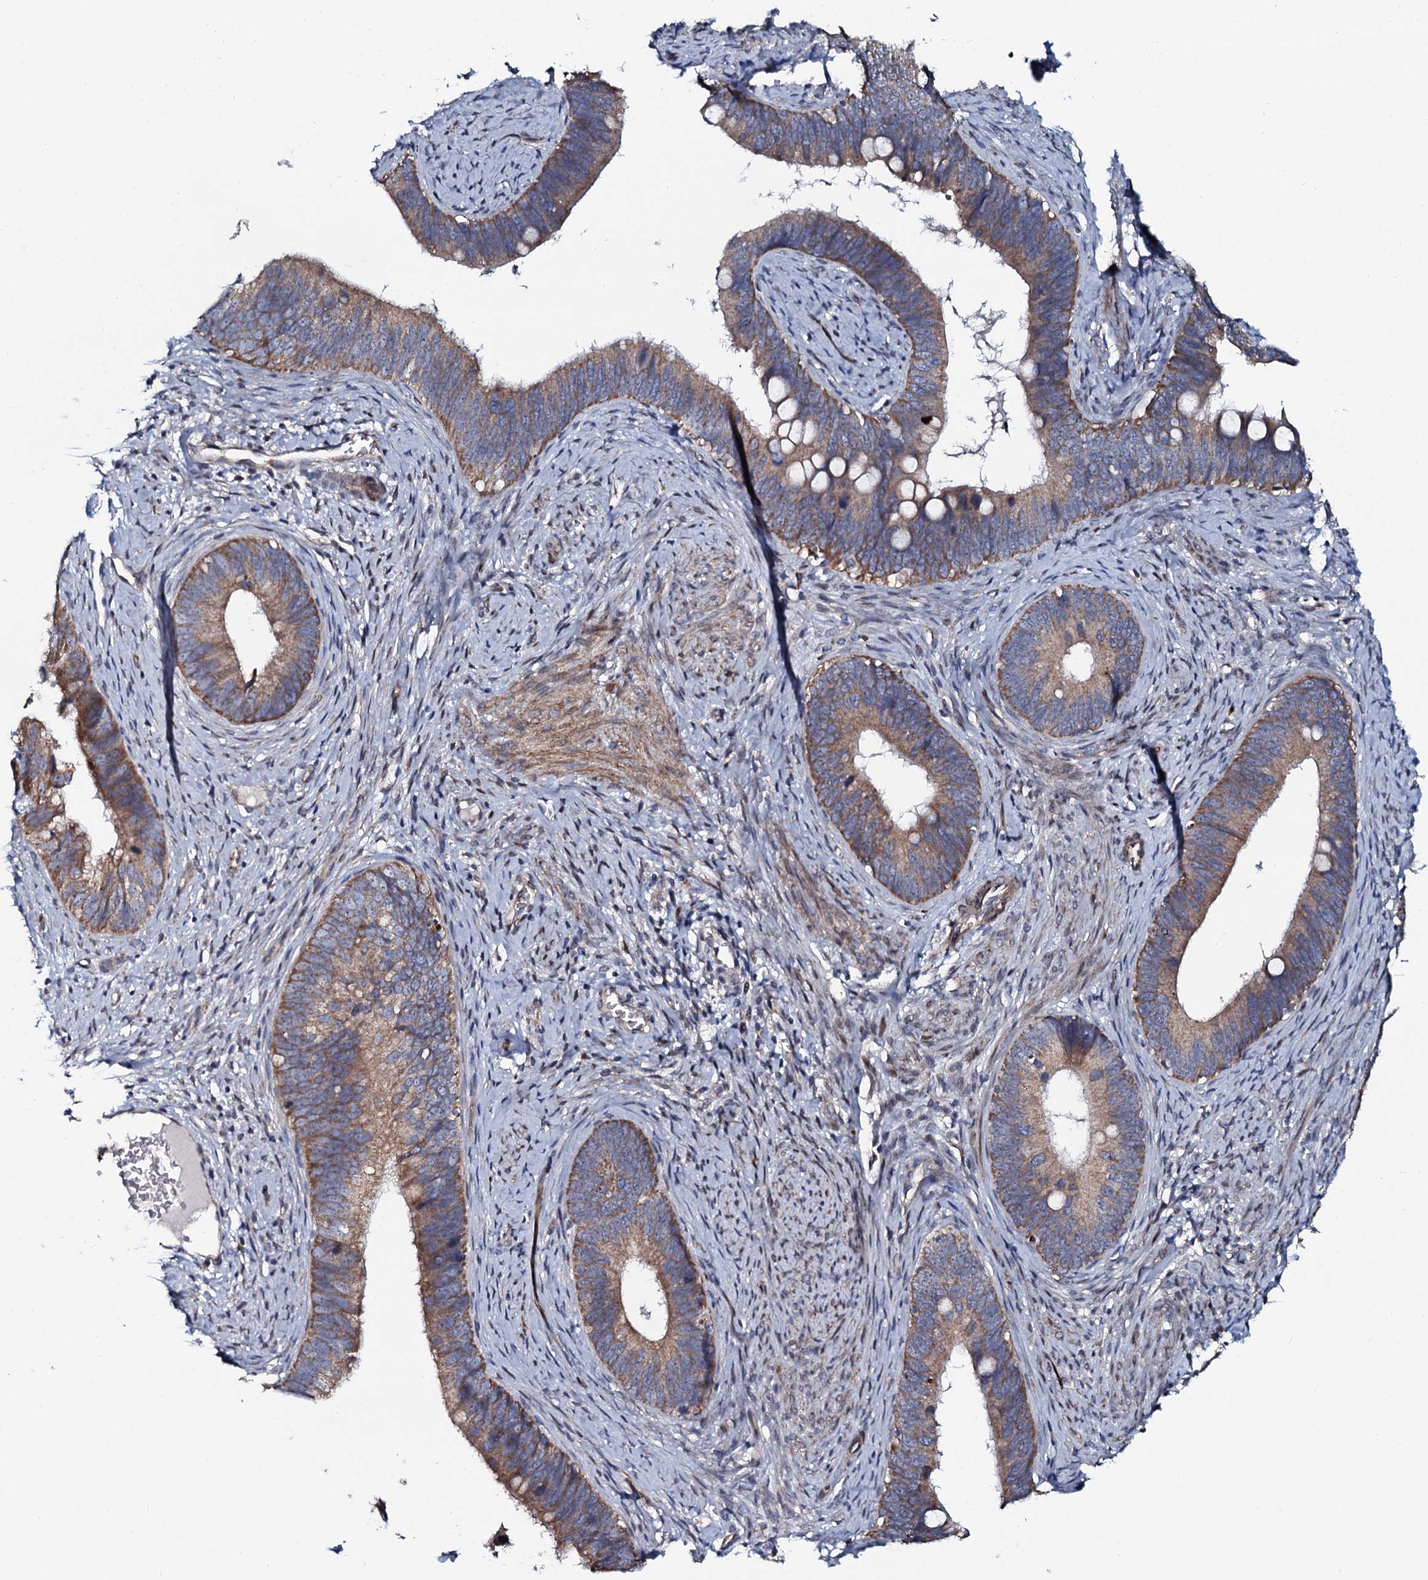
{"staining": {"intensity": "moderate", "quantity": ">75%", "location": "cytoplasmic/membranous"}, "tissue": "cervical cancer", "cell_type": "Tumor cells", "image_type": "cancer", "snomed": [{"axis": "morphology", "description": "Adenocarcinoma, NOS"}, {"axis": "topography", "description": "Cervix"}], "caption": "This micrograph reveals immunohistochemistry staining of human cervical cancer, with medium moderate cytoplasmic/membranous expression in approximately >75% of tumor cells.", "gene": "KCTD4", "patient": {"sex": "female", "age": 42}}